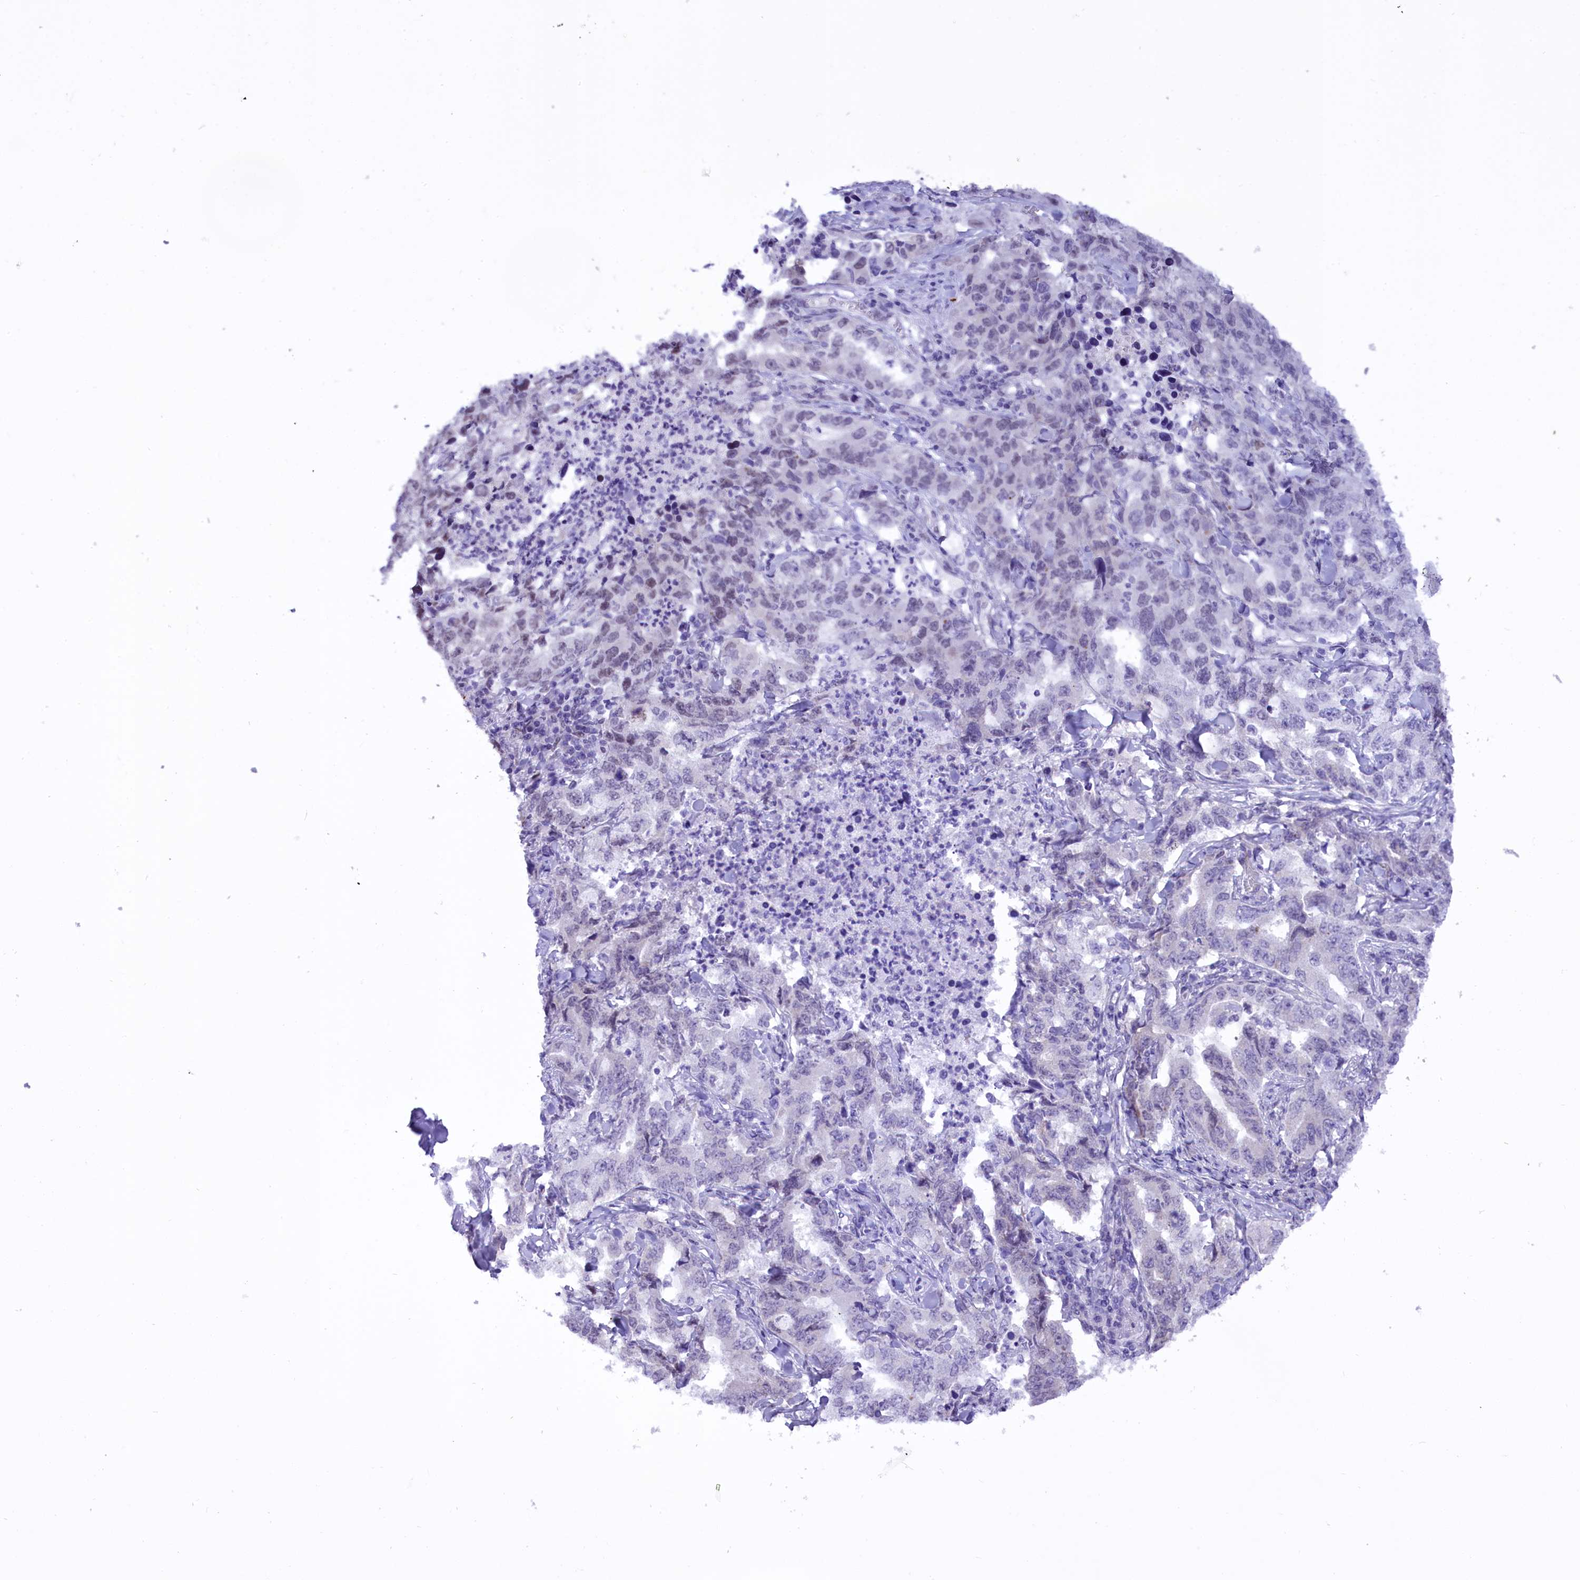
{"staining": {"intensity": "negative", "quantity": "none", "location": "none"}, "tissue": "lung cancer", "cell_type": "Tumor cells", "image_type": "cancer", "snomed": [{"axis": "morphology", "description": "Adenocarcinoma, NOS"}, {"axis": "topography", "description": "Lung"}], "caption": "Tumor cells are negative for protein expression in human lung cancer (adenocarcinoma).", "gene": "RPS6KB1", "patient": {"sex": "female", "age": 51}}